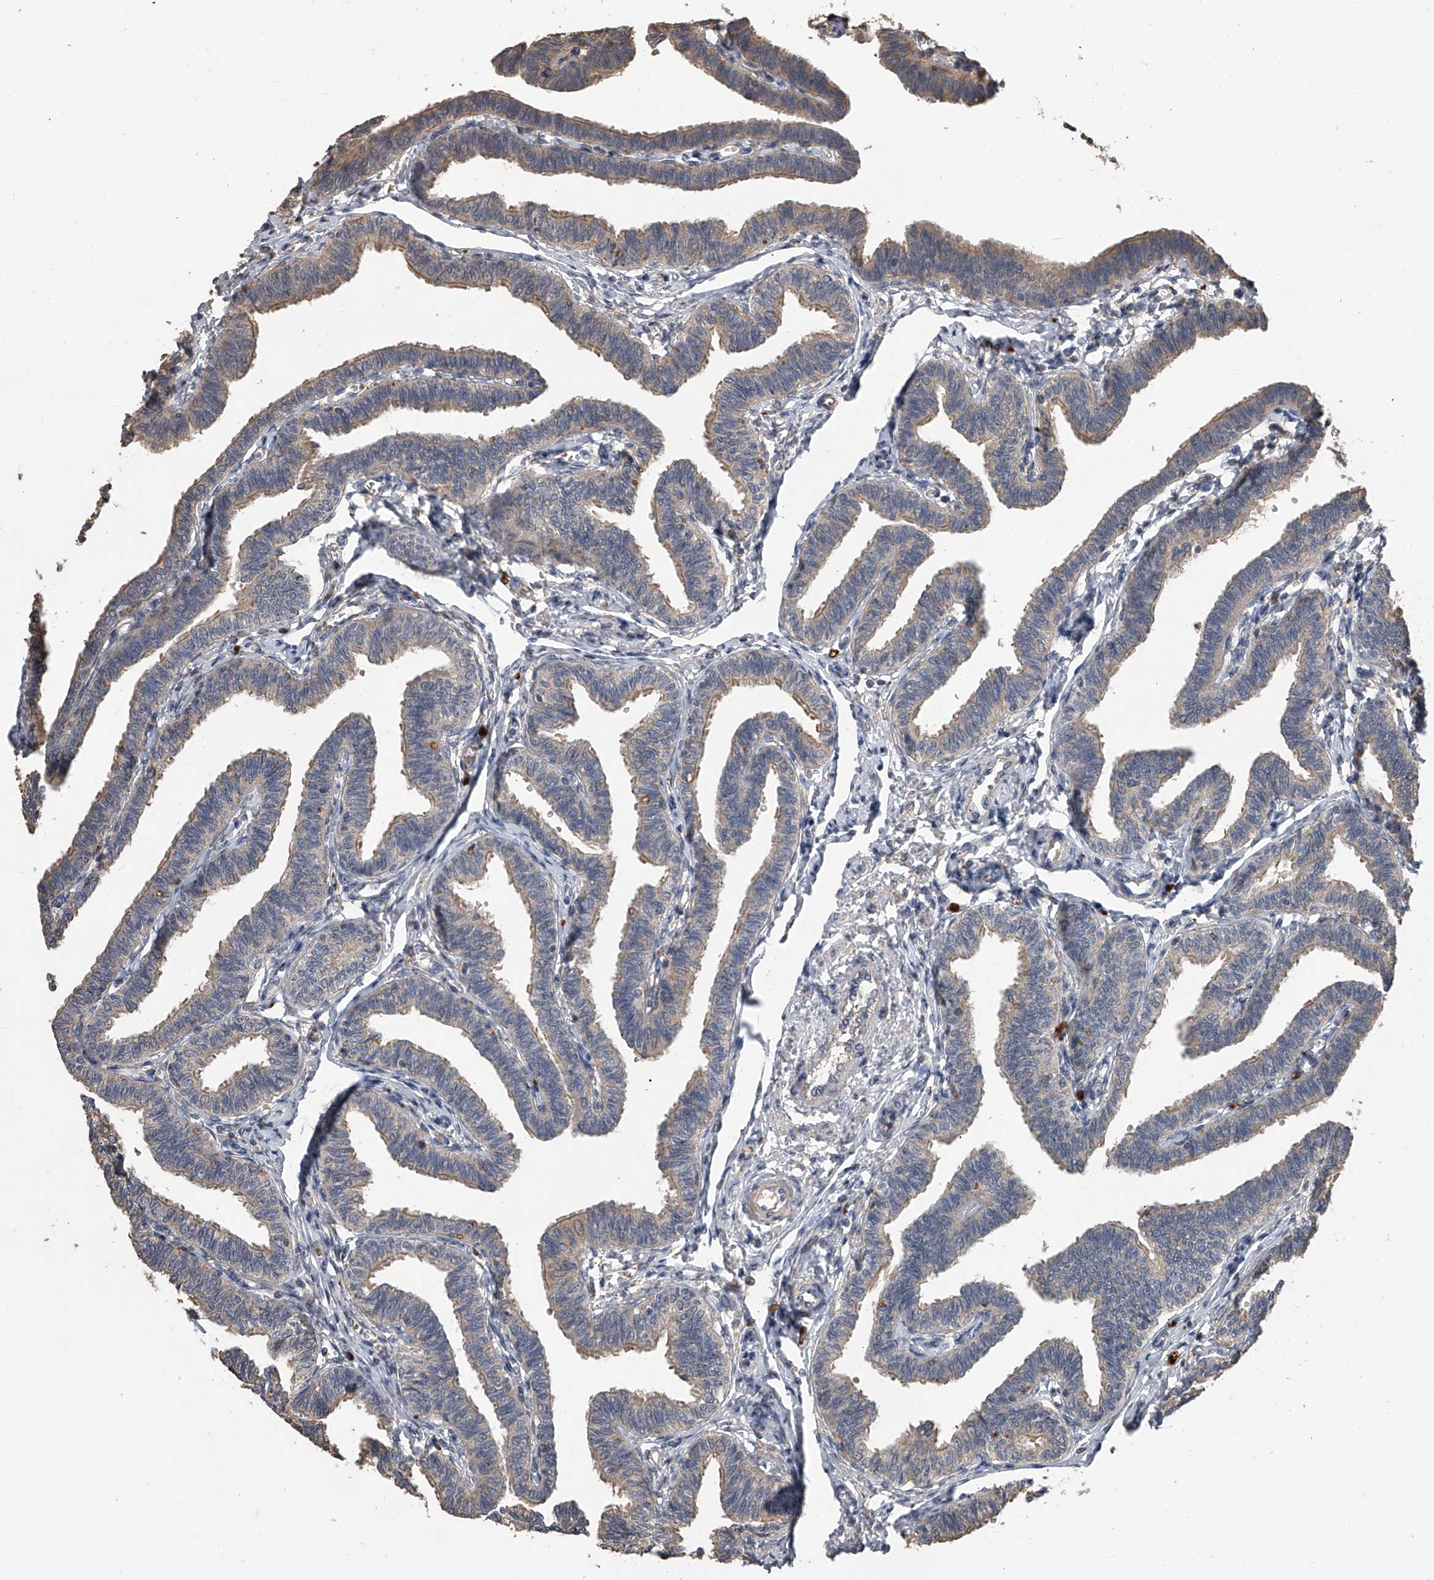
{"staining": {"intensity": "weak", "quantity": "25%-75%", "location": "cytoplasmic/membranous"}, "tissue": "fallopian tube", "cell_type": "Glandular cells", "image_type": "normal", "snomed": [{"axis": "morphology", "description": "Normal tissue, NOS"}, {"axis": "topography", "description": "Fallopian tube"}, {"axis": "topography", "description": "Ovary"}], "caption": "Protein expression analysis of benign fallopian tube shows weak cytoplasmic/membranous expression in approximately 25%-75% of glandular cells.", "gene": "DOCK9", "patient": {"sex": "female", "age": 23}}